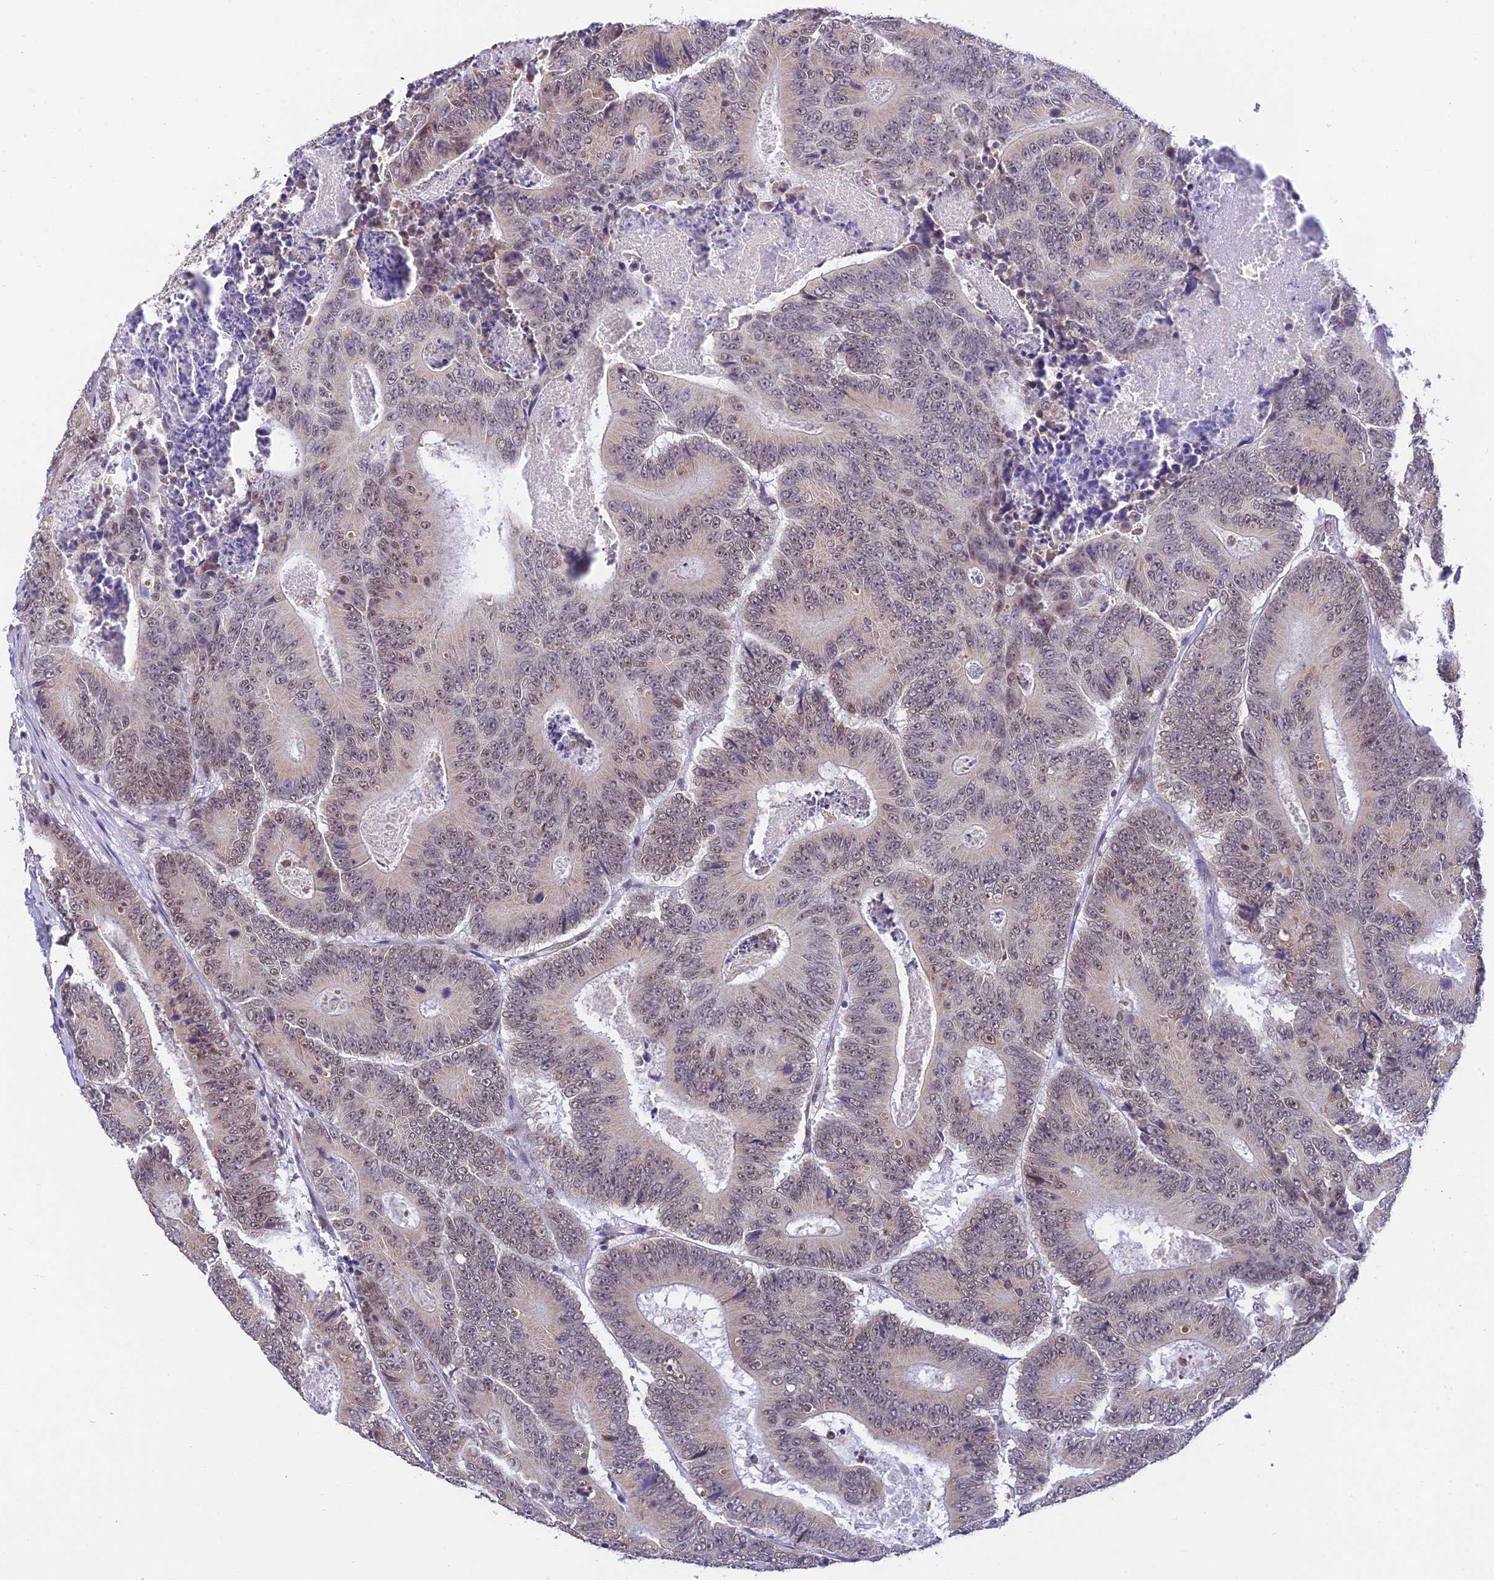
{"staining": {"intensity": "weak", "quantity": ">75%", "location": "nuclear"}, "tissue": "colorectal cancer", "cell_type": "Tumor cells", "image_type": "cancer", "snomed": [{"axis": "morphology", "description": "Adenocarcinoma, NOS"}, {"axis": "topography", "description": "Colon"}], "caption": "DAB immunohistochemical staining of adenocarcinoma (colorectal) demonstrates weak nuclear protein expression in about >75% of tumor cells.", "gene": "C2orf49", "patient": {"sex": "male", "age": 83}}